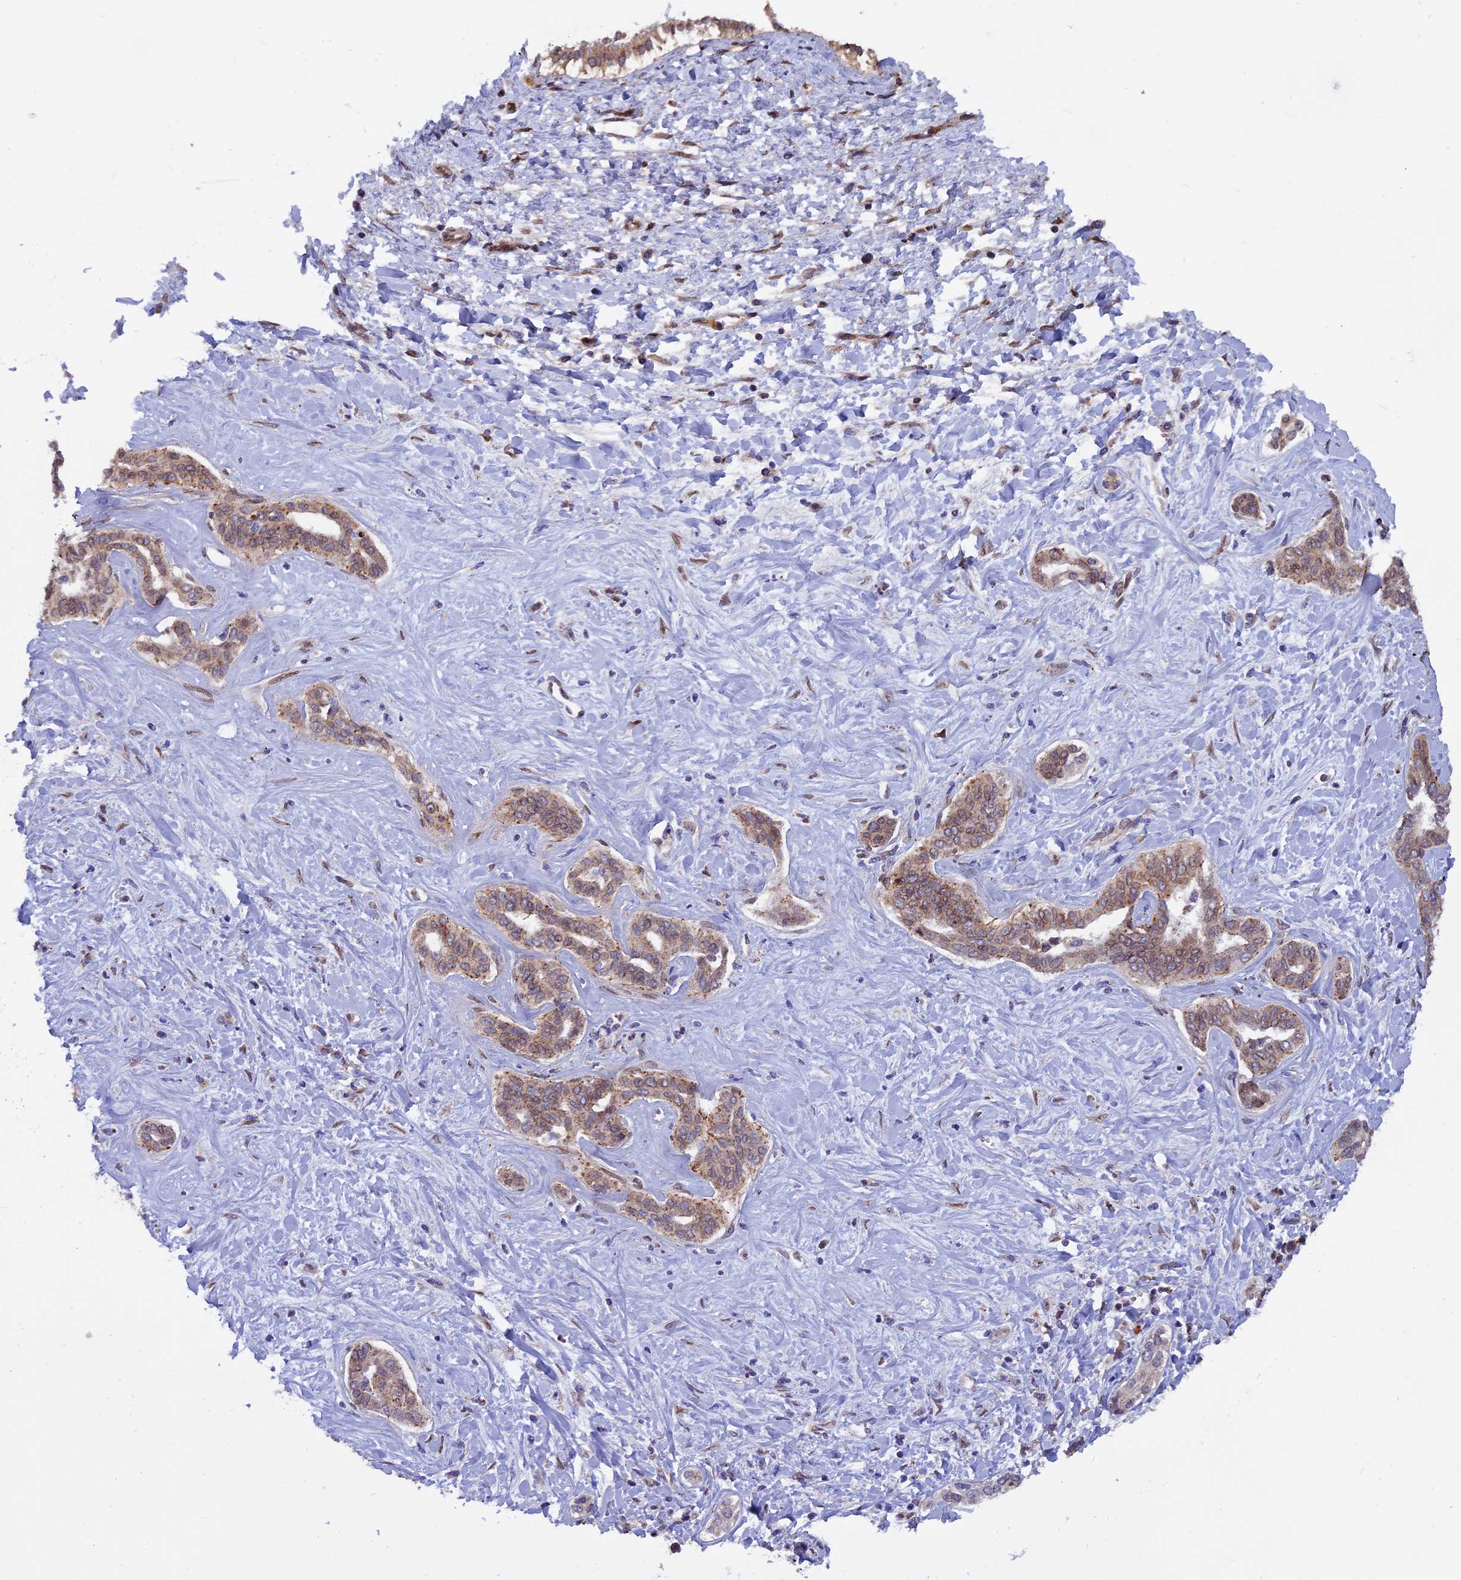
{"staining": {"intensity": "moderate", "quantity": ">75%", "location": "cytoplasmic/membranous"}, "tissue": "liver cancer", "cell_type": "Tumor cells", "image_type": "cancer", "snomed": [{"axis": "morphology", "description": "Cholangiocarcinoma"}, {"axis": "topography", "description": "Liver"}], "caption": "Brown immunohistochemical staining in human liver cancer shows moderate cytoplasmic/membranous staining in about >75% of tumor cells.", "gene": "CHMP2A", "patient": {"sex": "female", "age": 77}}